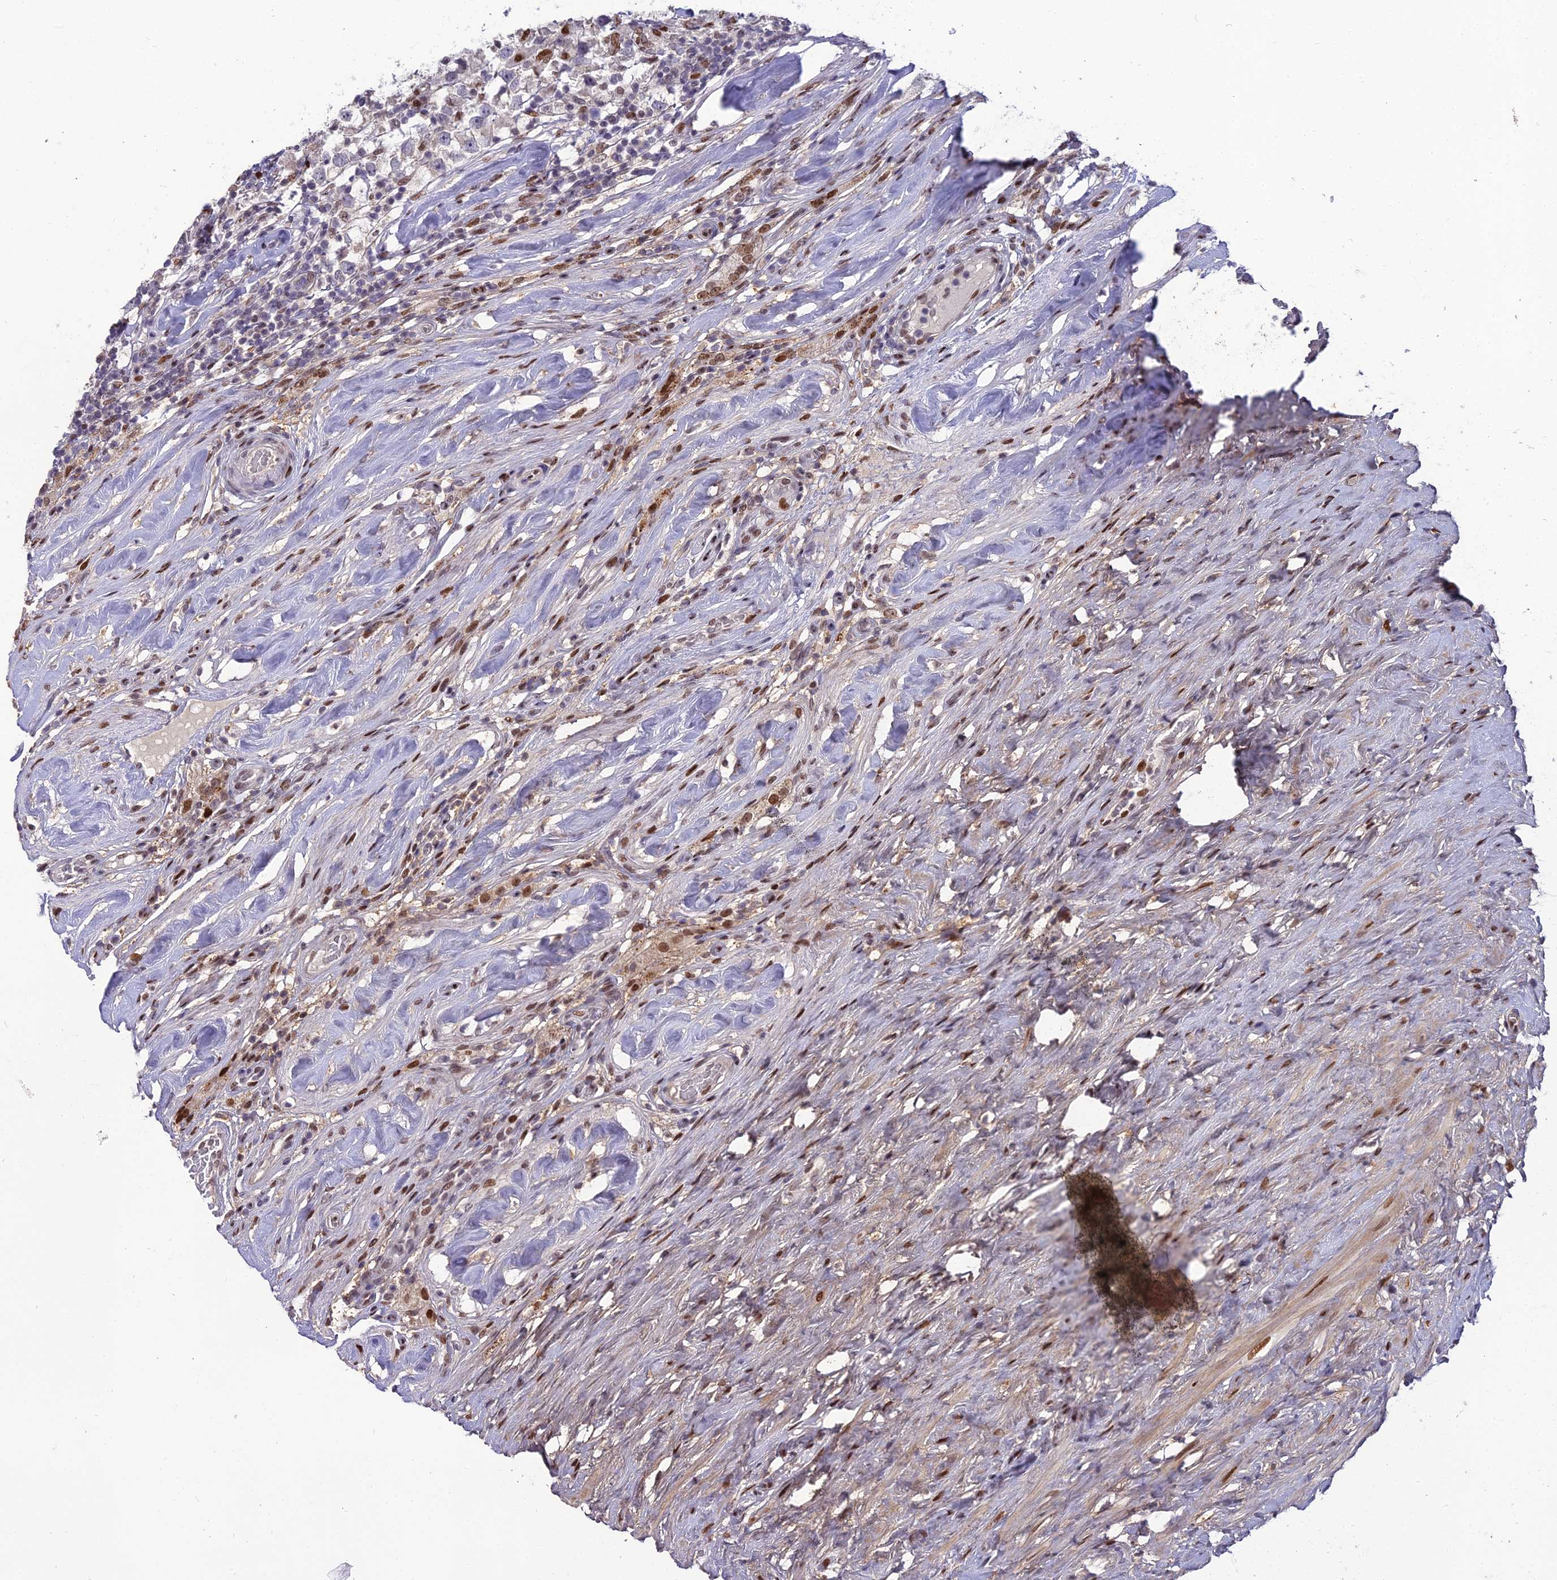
{"staining": {"intensity": "negative", "quantity": "none", "location": "none"}, "tissue": "testis cancer", "cell_type": "Tumor cells", "image_type": "cancer", "snomed": [{"axis": "morphology", "description": "Seminoma, NOS"}, {"axis": "topography", "description": "Testis"}], "caption": "A histopathology image of human testis seminoma is negative for staining in tumor cells.", "gene": "ZNF707", "patient": {"sex": "male", "age": 46}}